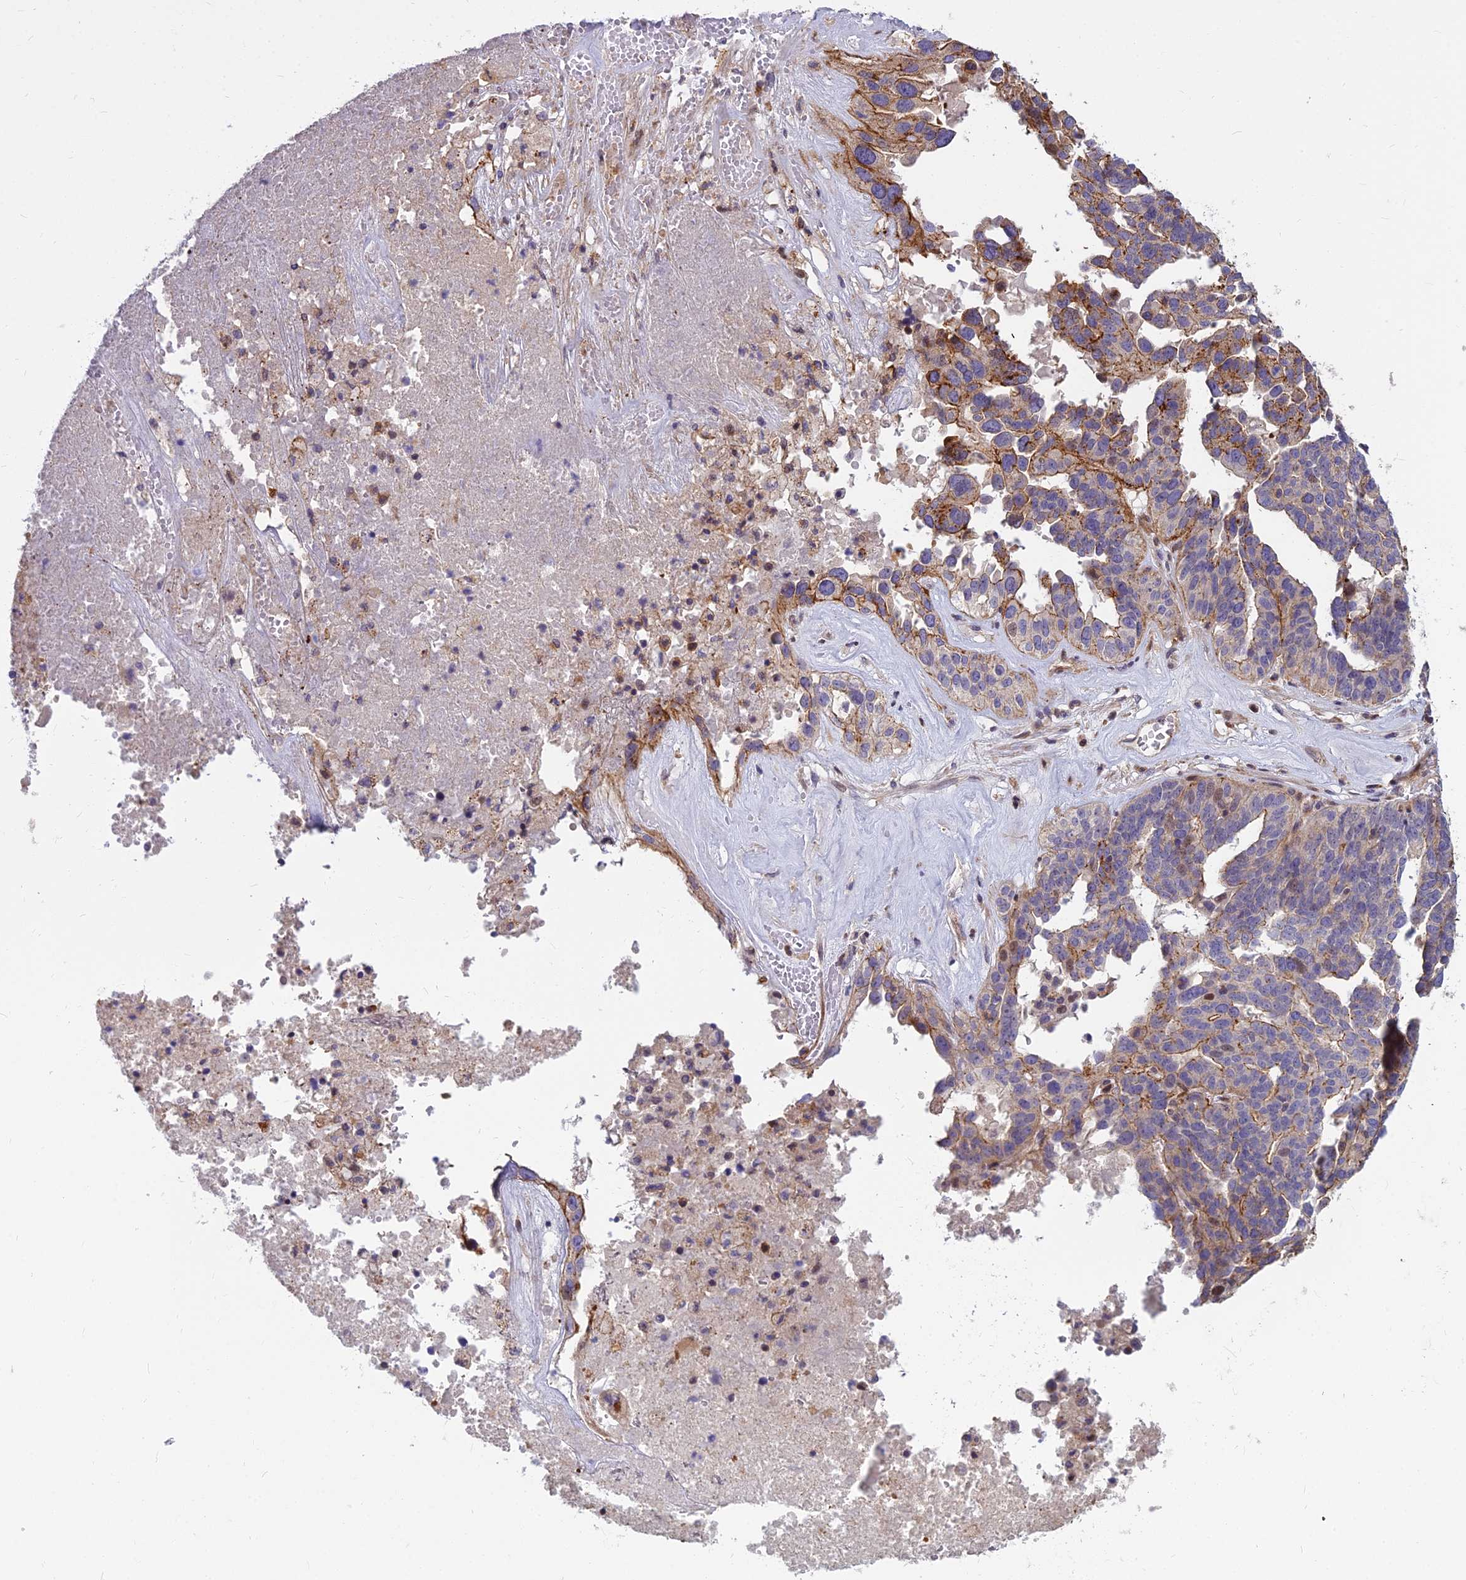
{"staining": {"intensity": "moderate", "quantity": "<25%", "location": "cytoplasmic/membranous"}, "tissue": "ovarian cancer", "cell_type": "Tumor cells", "image_type": "cancer", "snomed": [{"axis": "morphology", "description": "Cystadenocarcinoma, serous, NOS"}, {"axis": "topography", "description": "Ovary"}], "caption": "Ovarian serous cystadenocarcinoma tissue reveals moderate cytoplasmic/membranous expression in about <25% of tumor cells", "gene": "GLYATL3", "patient": {"sex": "female", "age": 59}}